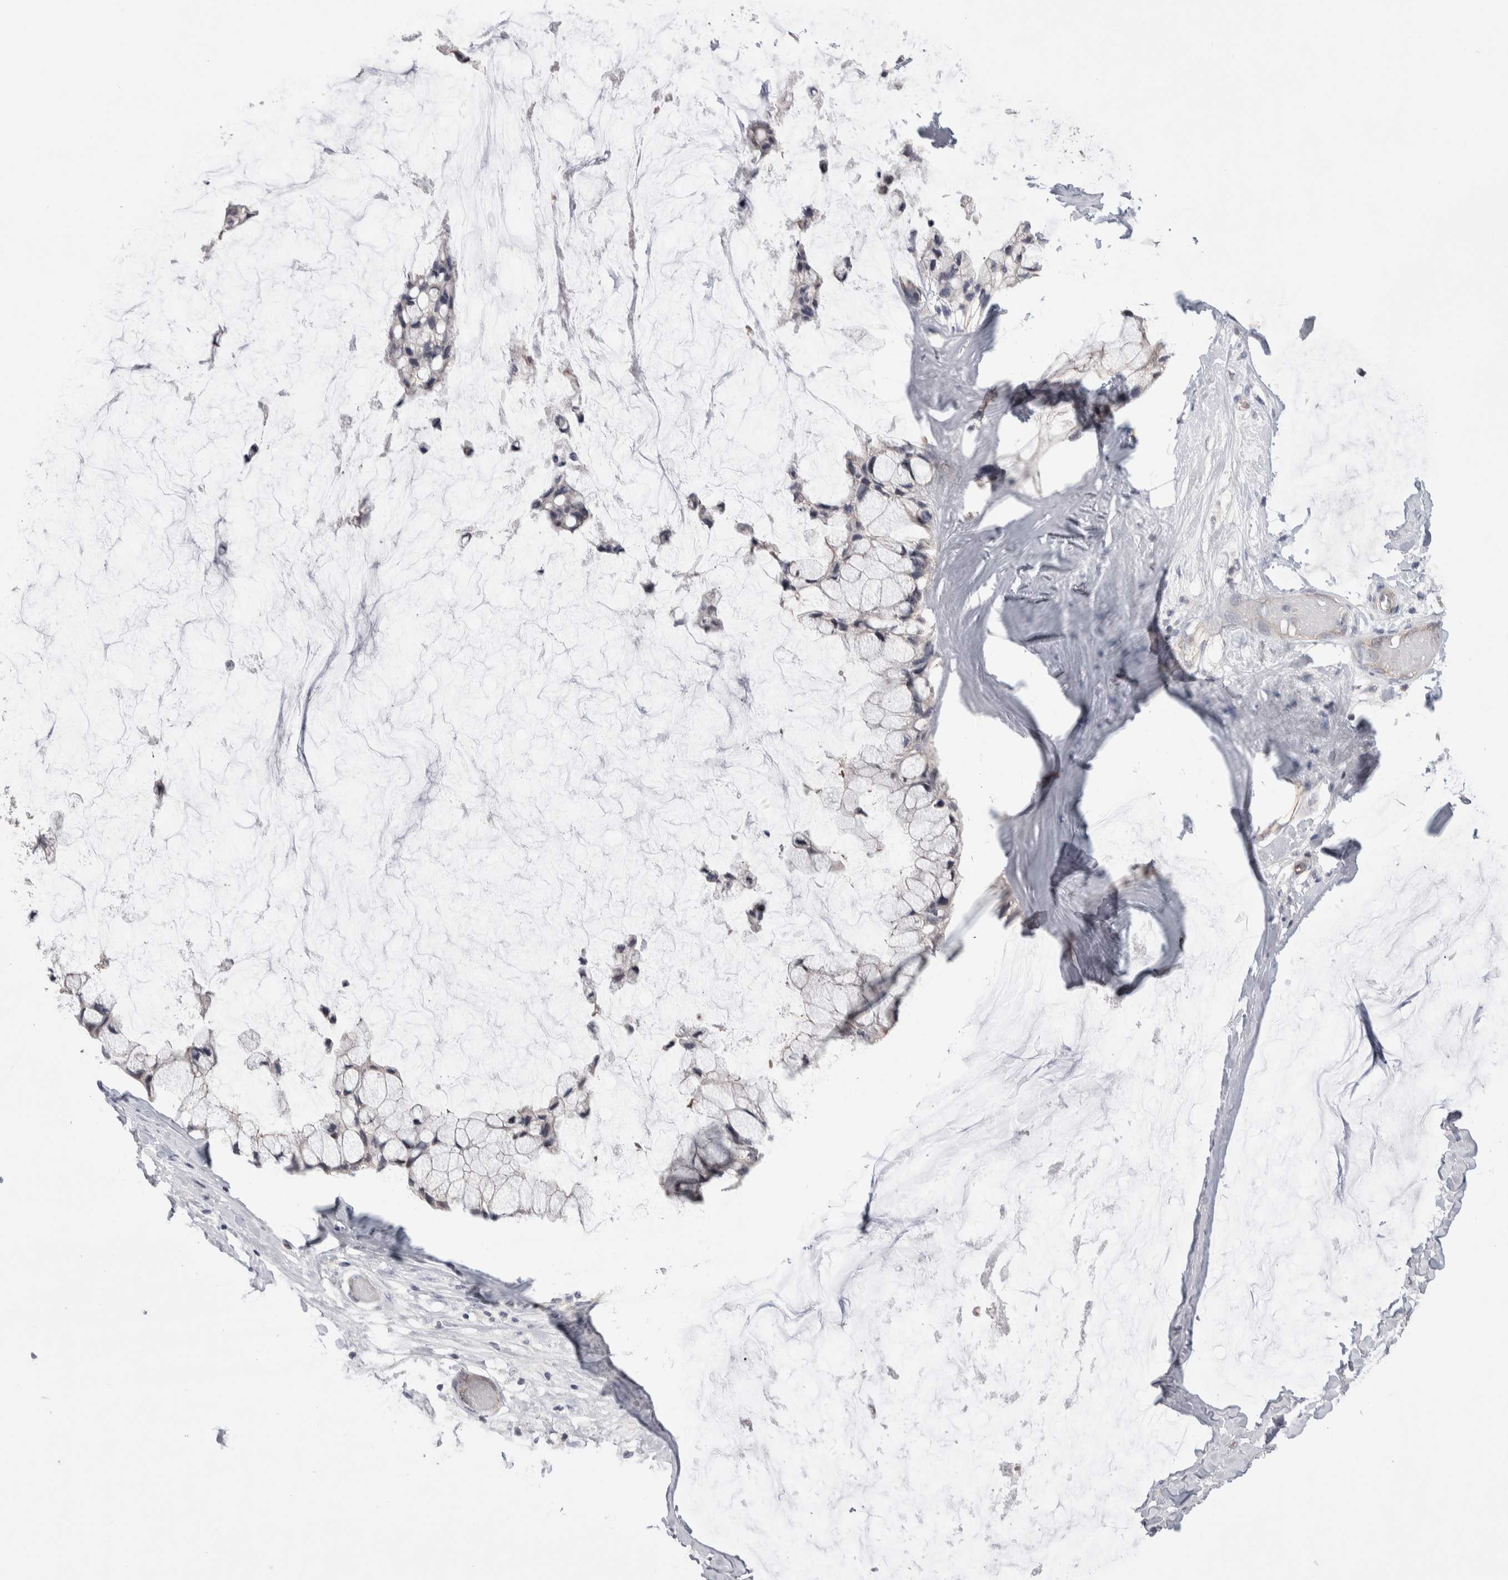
{"staining": {"intensity": "weak", "quantity": "<25%", "location": "nuclear"}, "tissue": "ovarian cancer", "cell_type": "Tumor cells", "image_type": "cancer", "snomed": [{"axis": "morphology", "description": "Cystadenocarcinoma, mucinous, NOS"}, {"axis": "topography", "description": "Ovary"}], "caption": "IHC of human ovarian cancer displays no expression in tumor cells. (DAB (3,3'-diaminobenzidine) immunohistochemistry visualized using brightfield microscopy, high magnification).", "gene": "ZBTB49", "patient": {"sex": "female", "age": 39}}